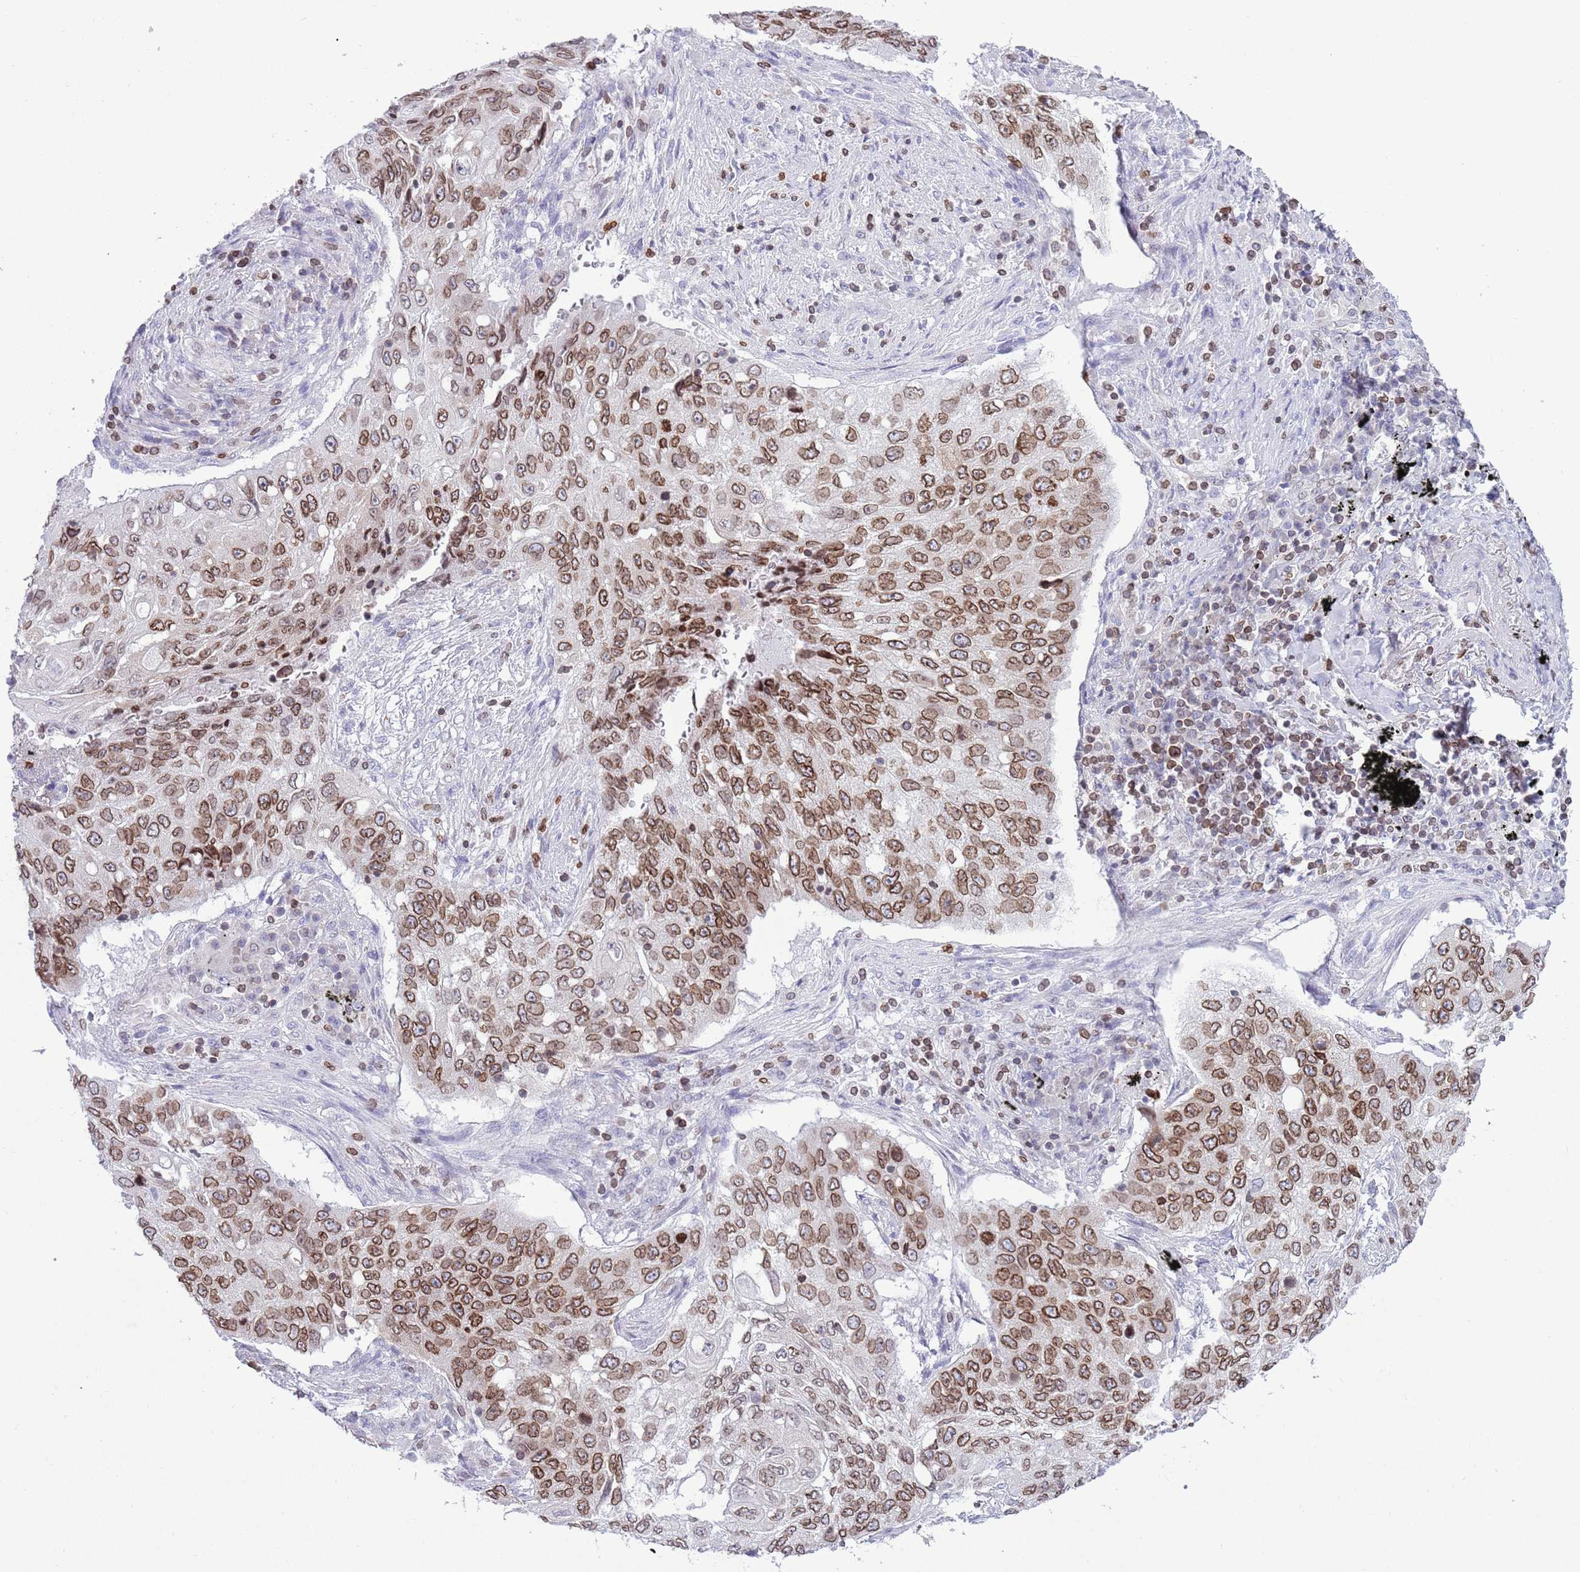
{"staining": {"intensity": "strong", "quantity": ">75%", "location": "cytoplasmic/membranous,nuclear"}, "tissue": "lung cancer", "cell_type": "Tumor cells", "image_type": "cancer", "snomed": [{"axis": "morphology", "description": "Squamous cell carcinoma, NOS"}, {"axis": "topography", "description": "Lung"}], "caption": "Approximately >75% of tumor cells in human lung cancer exhibit strong cytoplasmic/membranous and nuclear protein positivity as visualized by brown immunohistochemical staining.", "gene": "LBR", "patient": {"sex": "female", "age": 63}}